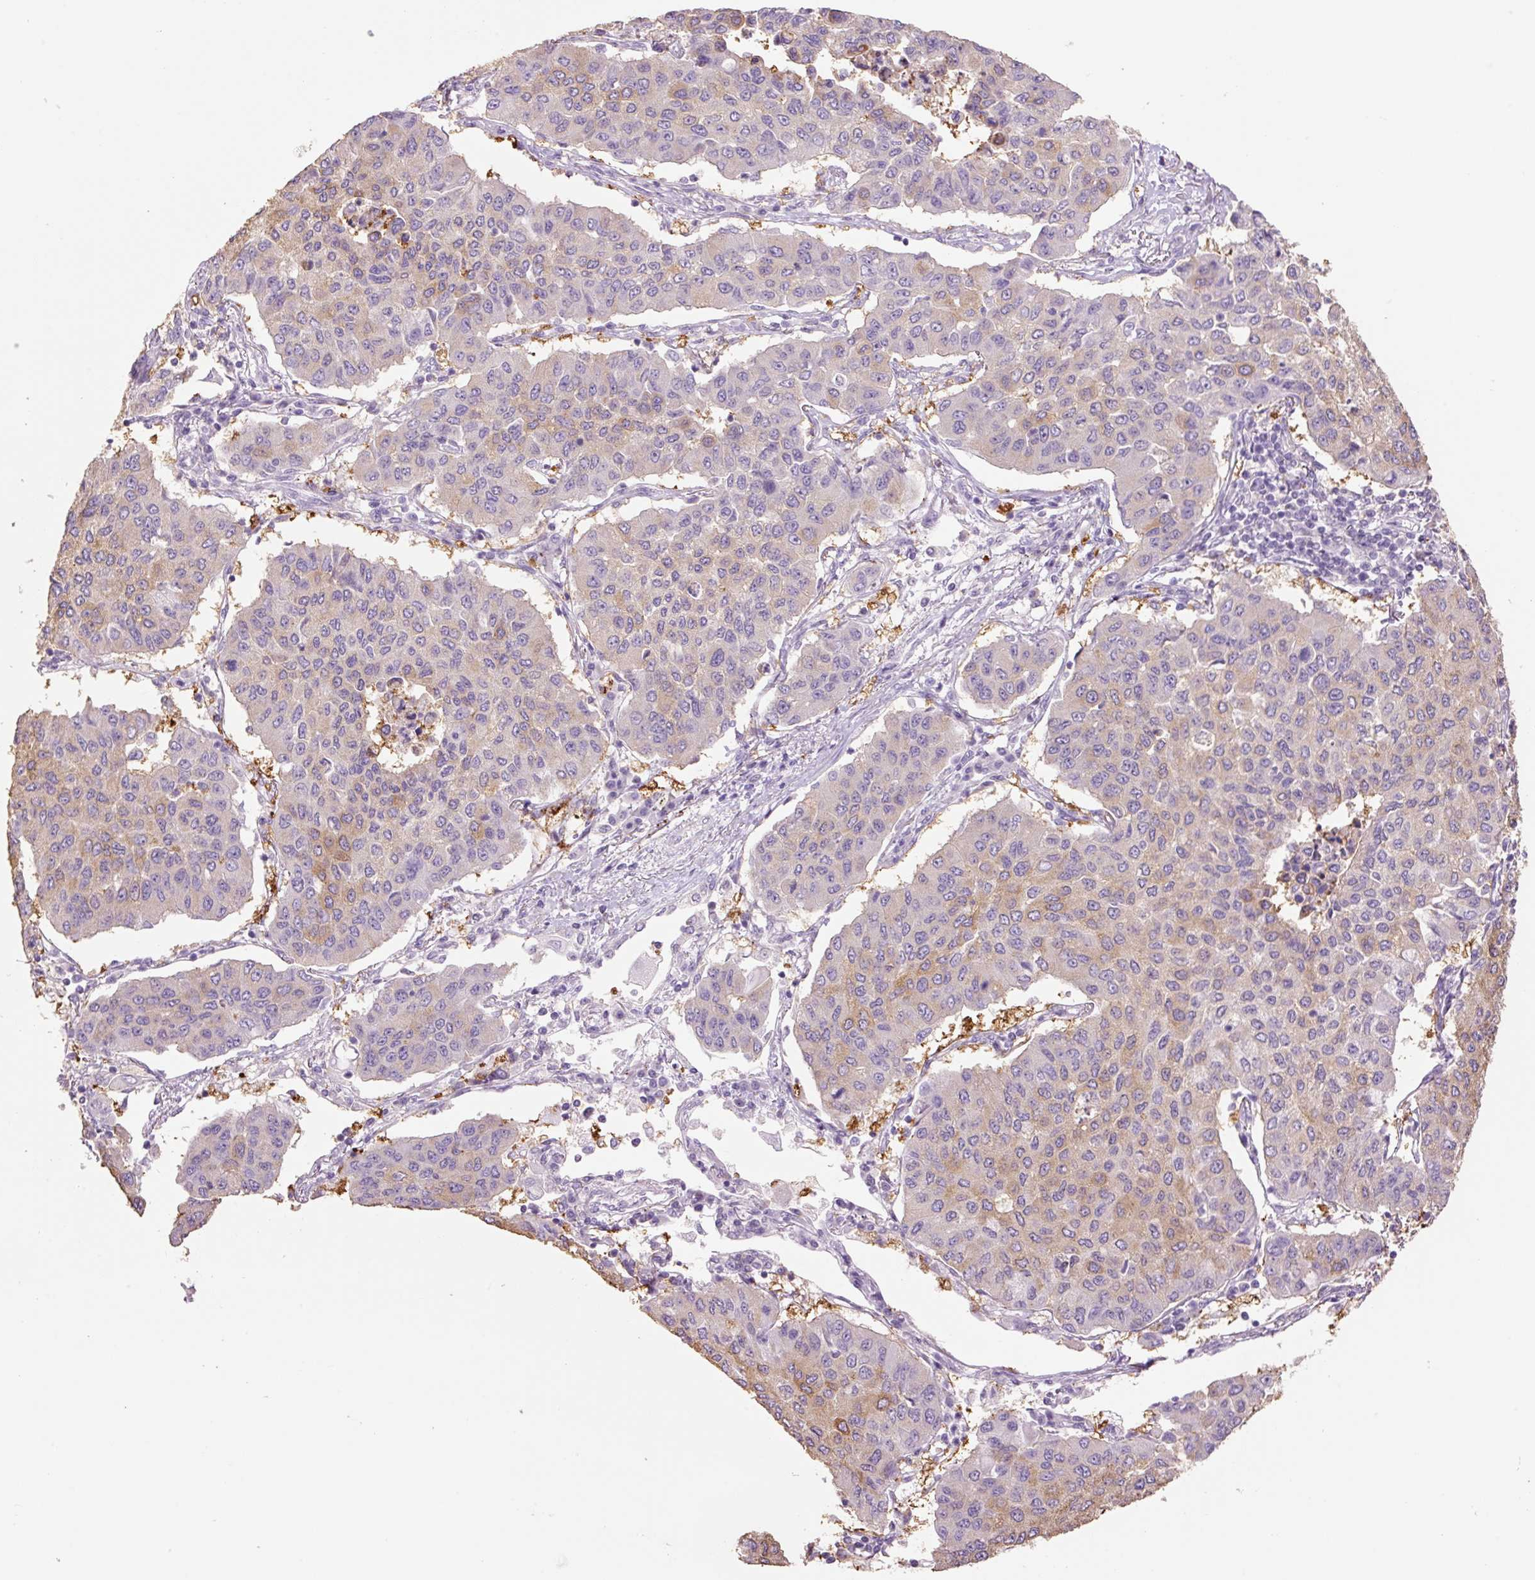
{"staining": {"intensity": "weak", "quantity": "25%-75%", "location": "cytoplasmic/membranous"}, "tissue": "lung cancer", "cell_type": "Tumor cells", "image_type": "cancer", "snomed": [{"axis": "morphology", "description": "Squamous cell carcinoma, NOS"}, {"axis": "topography", "description": "Lung"}], "caption": "Human lung squamous cell carcinoma stained for a protein (brown) displays weak cytoplasmic/membranous positive staining in approximately 25%-75% of tumor cells.", "gene": "HAX1", "patient": {"sex": "male", "age": 74}}